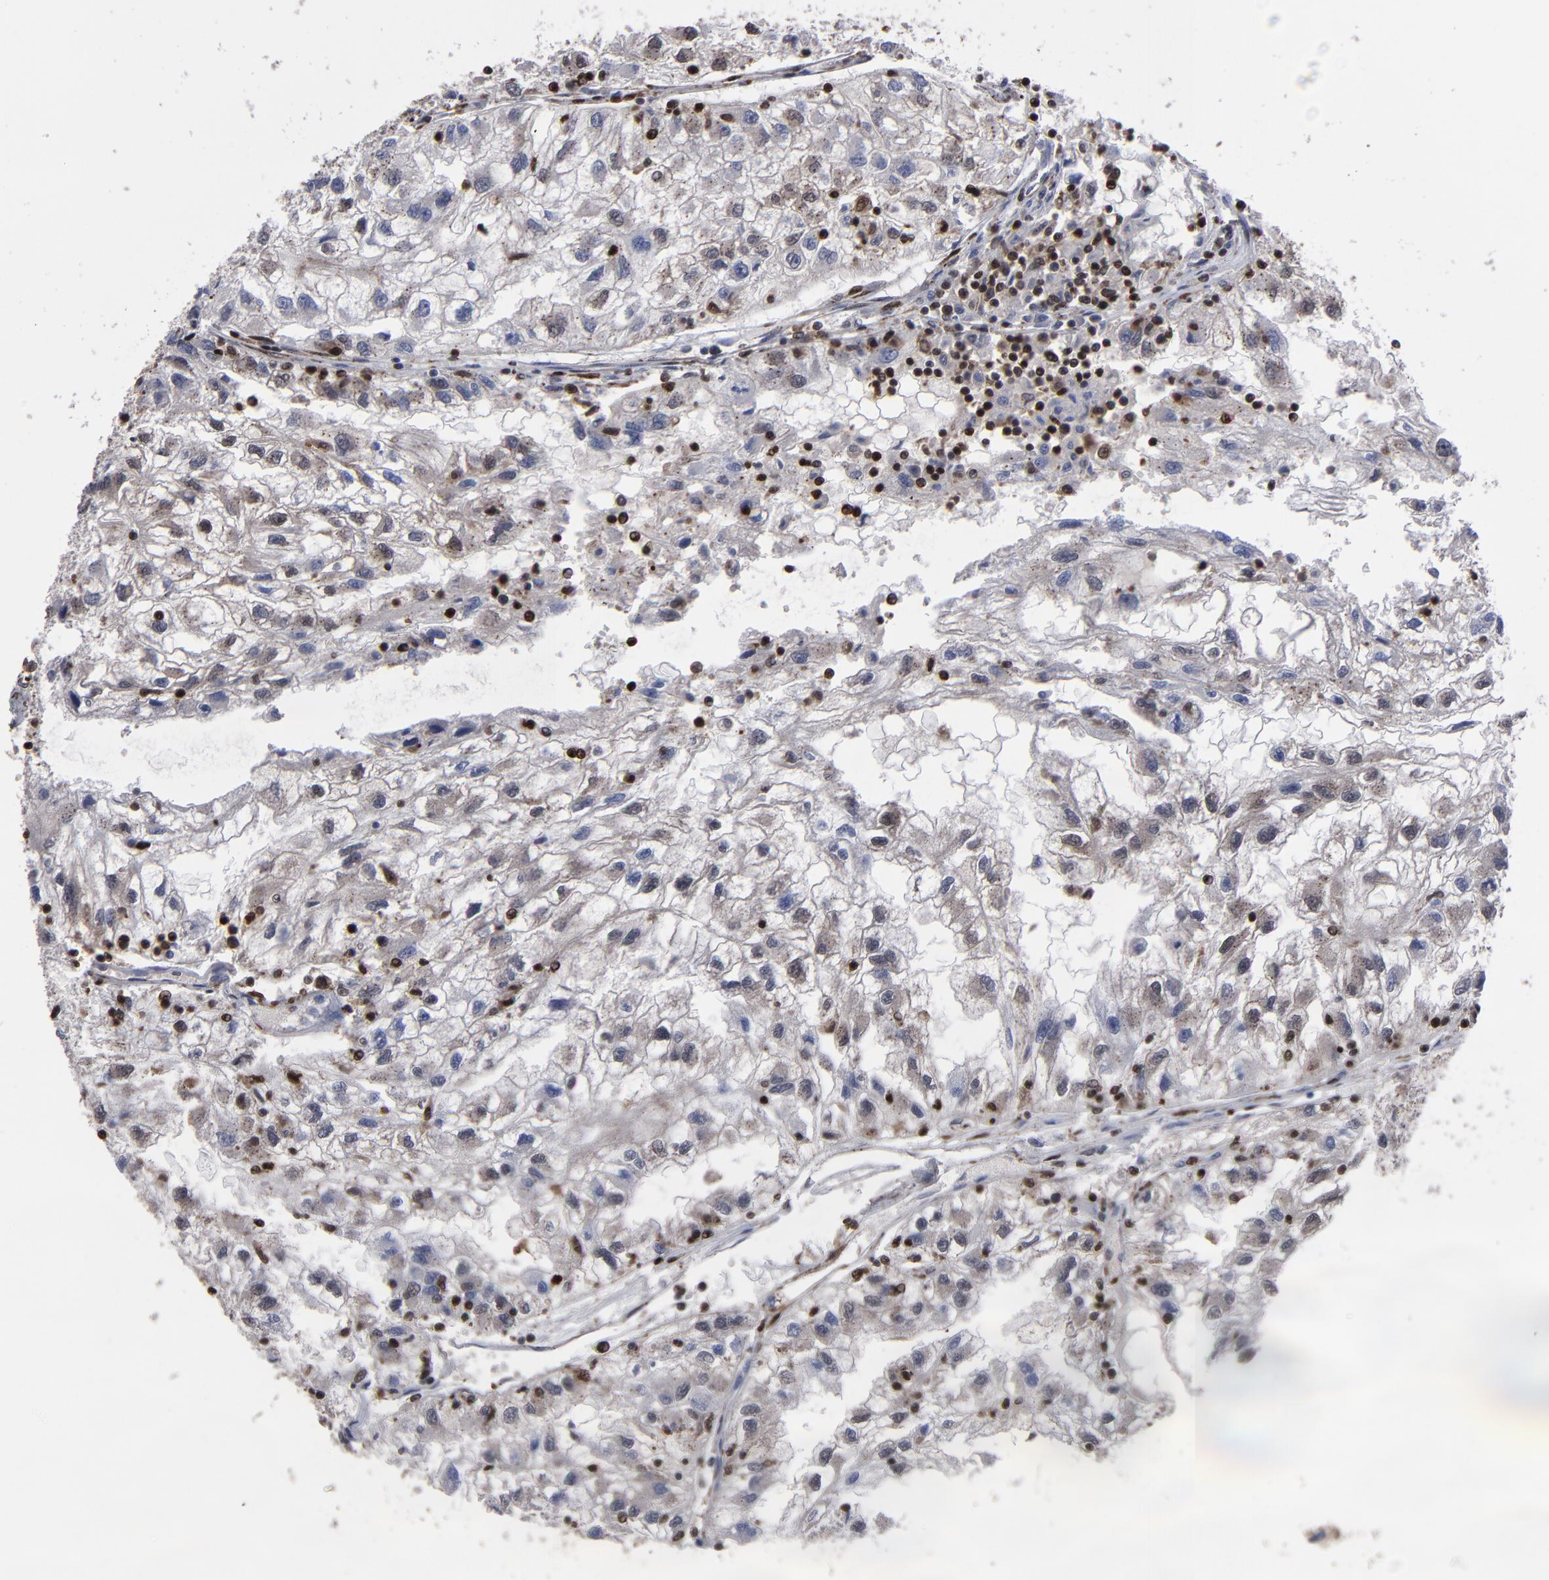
{"staining": {"intensity": "moderate", "quantity": "25%-75%", "location": "cytoplasmic/membranous,nuclear"}, "tissue": "renal cancer", "cell_type": "Tumor cells", "image_type": "cancer", "snomed": [{"axis": "morphology", "description": "Normal tissue, NOS"}, {"axis": "morphology", "description": "Adenocarcinoma, NOS"}, {"axis": "topography", "description": "Kidney"}], "caption": "Adenocarcinoma (renal) stained with DAB IHC reveals medium levels of moderate cytoplasmic/membranous and nuclear expression in about 25%-75% of tumor cells.", "gene": "KIAA2026", "patient": {"sex": "male", "age": 71}}